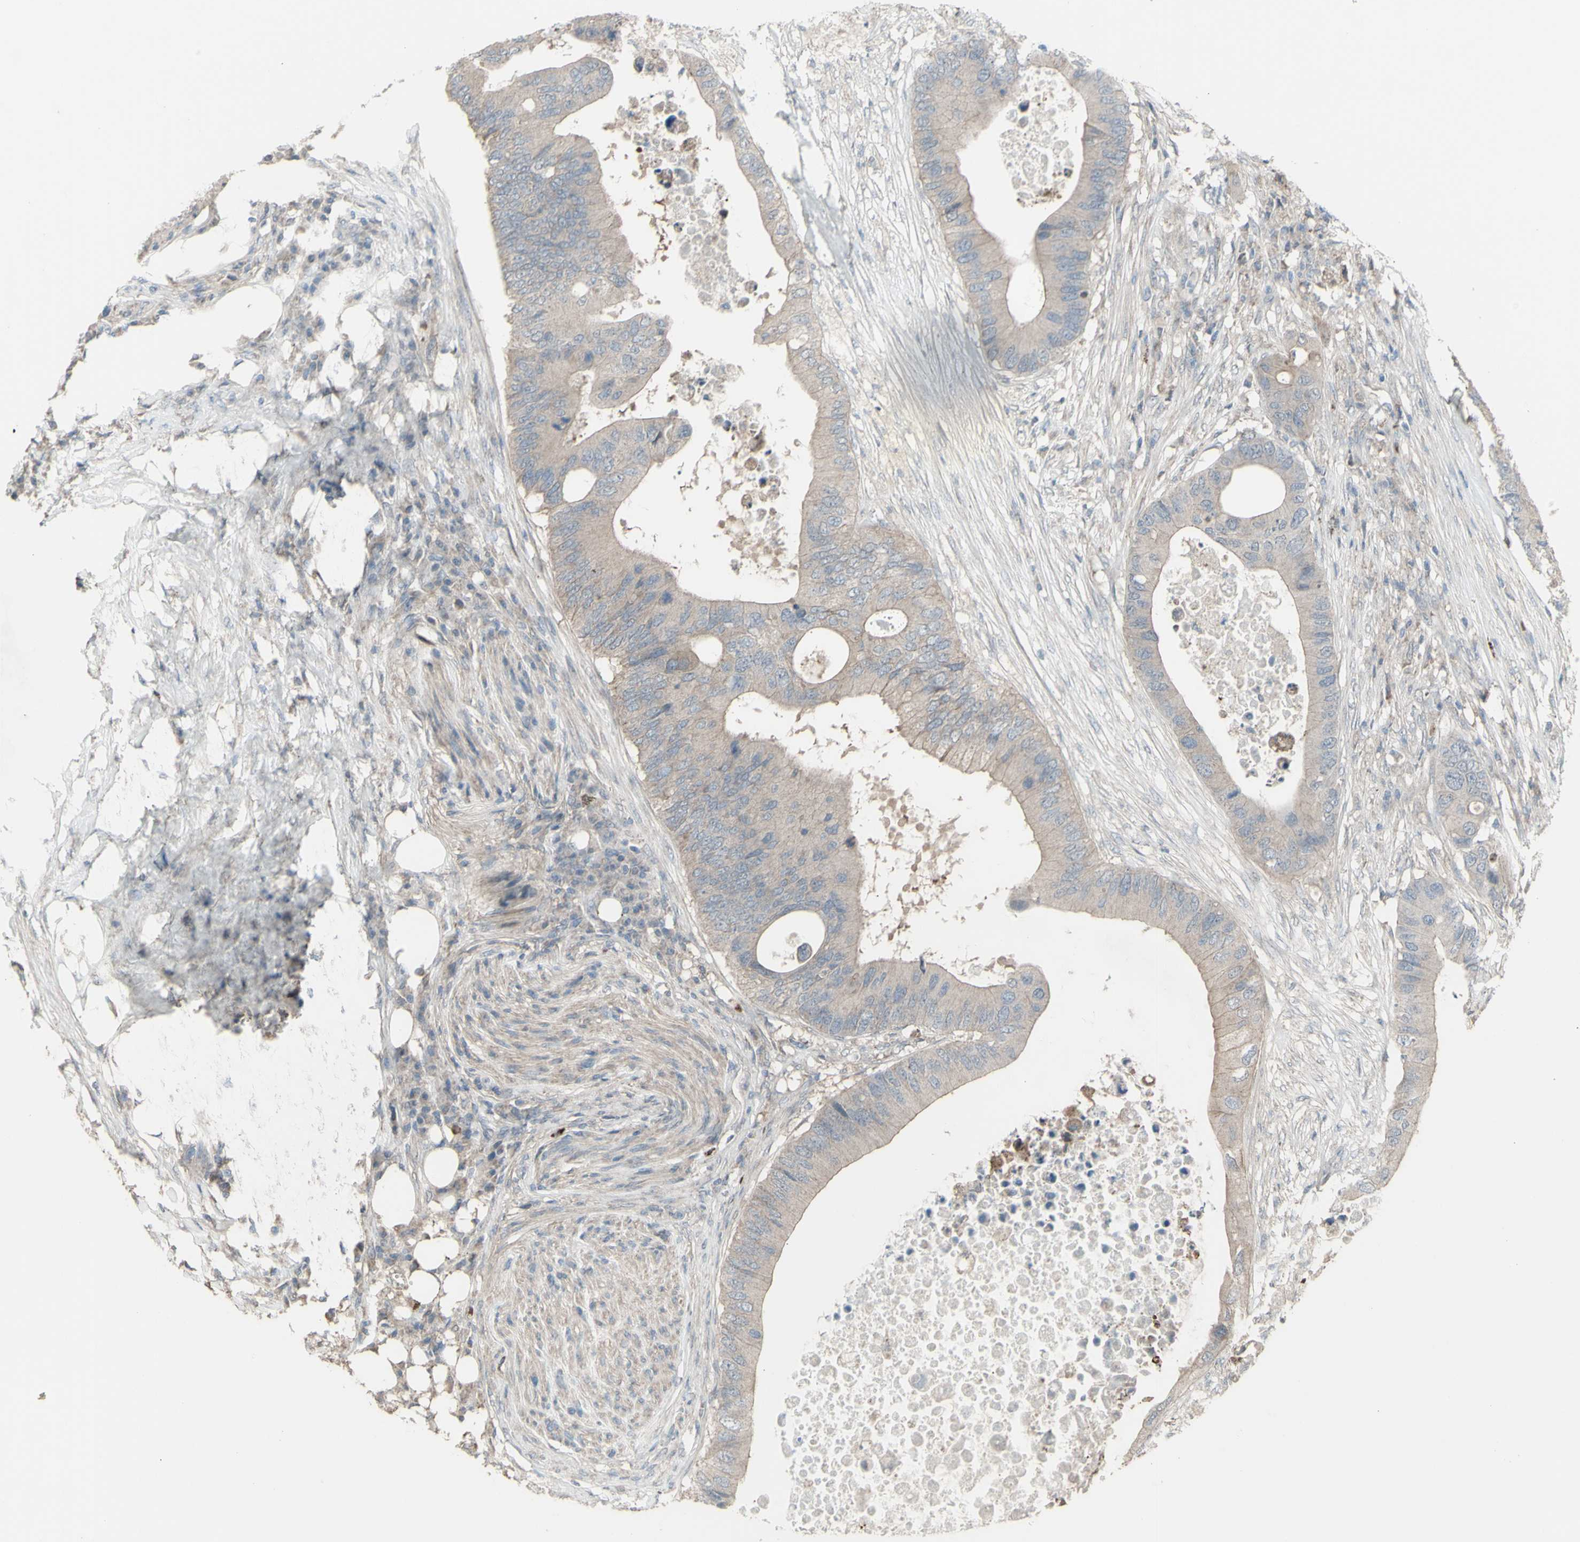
{"staining": {"intensity": "weak", "quantity": ">75%", "location": "cytoplasmic/membranous"}, "tissue": "colorectal cancer", "cell_type": "Tumor cells", "image_type": "cancer", "snomed": [{"axis": "morphology", "description": "Adenocarcinoma, NOS"}, {"axis": "topography", "description": "Colon"}], "caption": "Immunohistochemical staining of human colorectal cancer (adenocarcinoma) demonstrates low levels of weak cytoplasmic/membranous protein positivity in about >75% of tumor cells.", "gene": "GRAMD1B", "patient": {"sex": "male", "age": 71}}